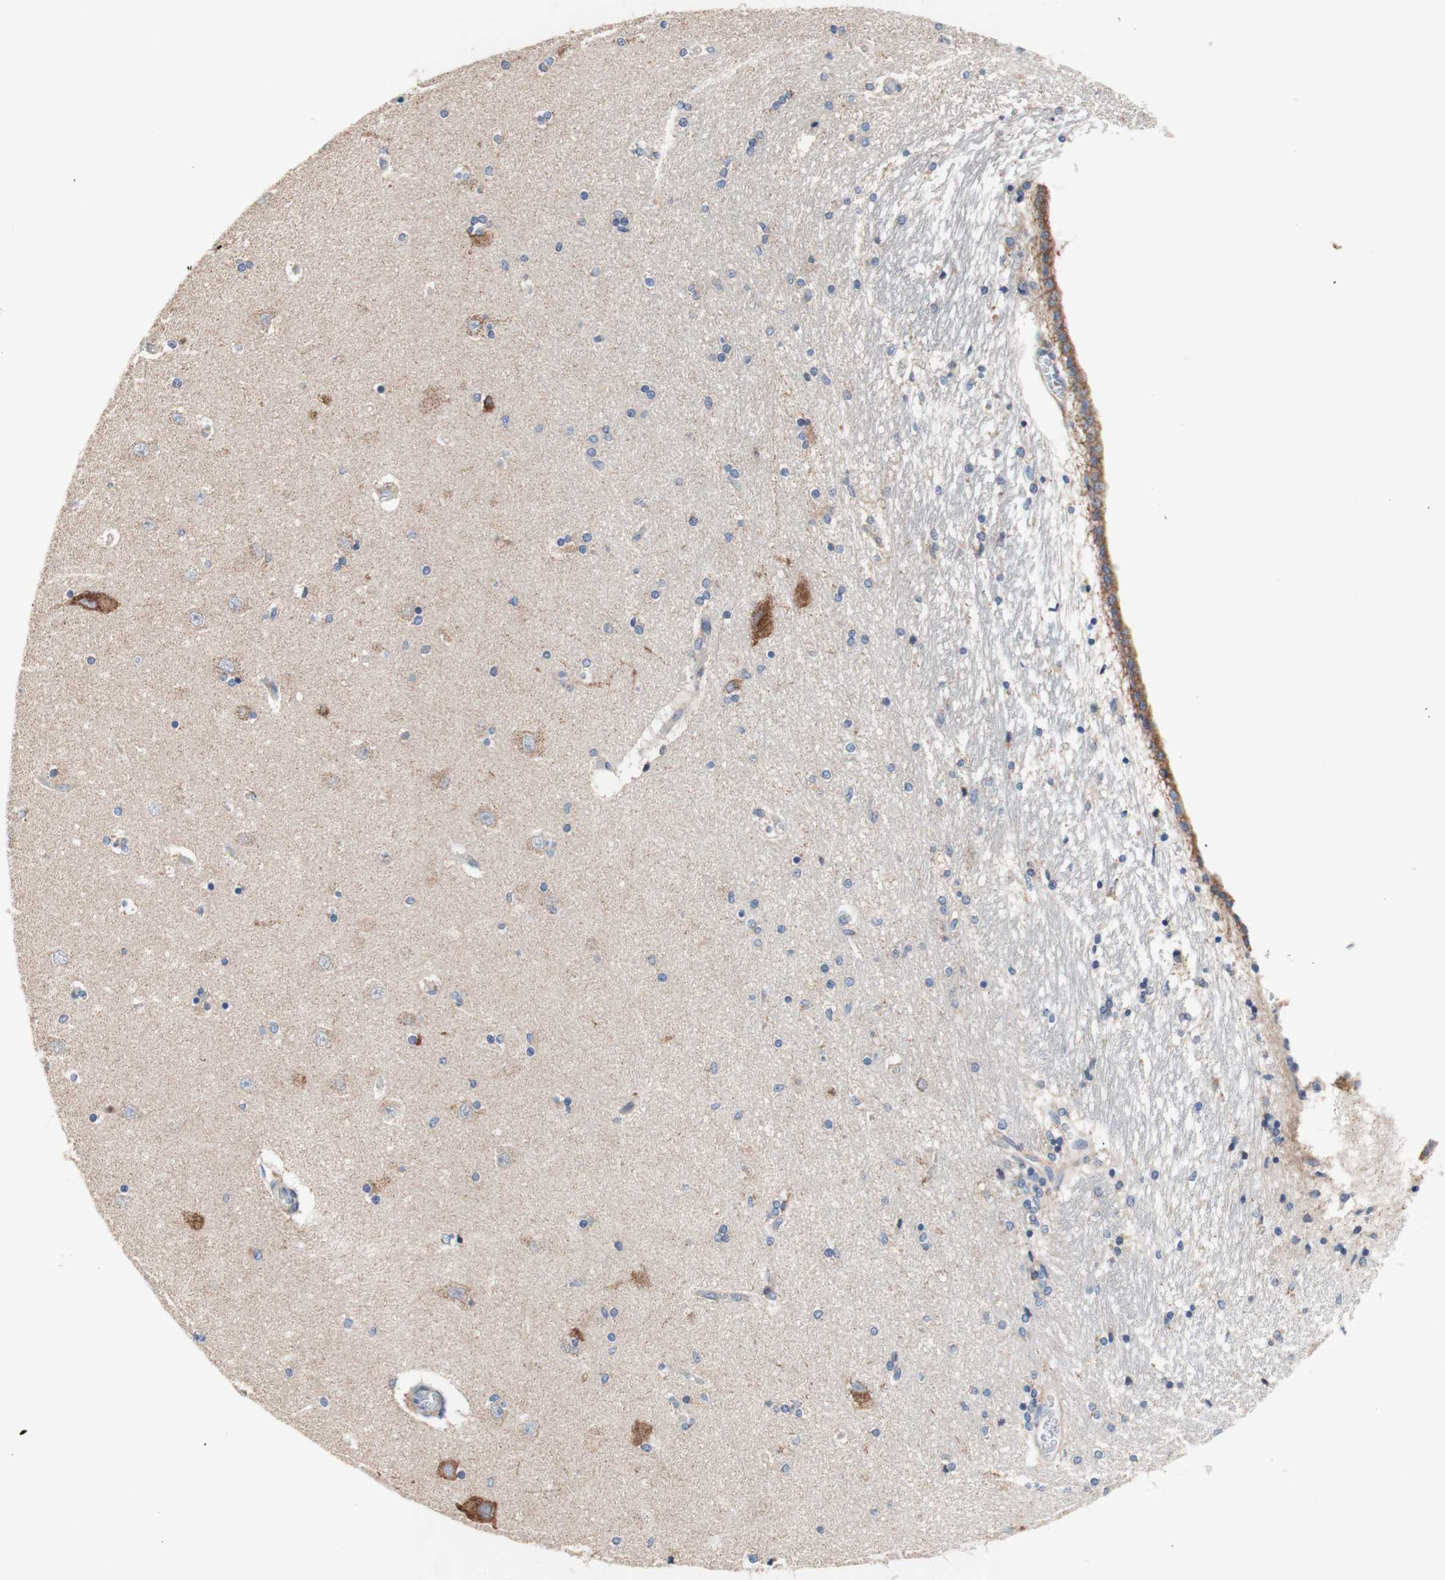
{"staining": {"intensity": "moderate", "quantity": "<25%", "location": "cytoplasmic/membranous"}, "tissue": "hippocampus", "cell_type": "Glial cells", "image_type": "normal", "snomed": [{"axis": "morphology", "description": "Normal tissue, NOS"}, {"axis": "topography", "description": "Hippocampus"}], "caption": "High-power microscopy captured an IHC photomicrograph of unremarkable hippocampus, revealing moderate cytoplasmic/membranous positivity in approximately <25% of glial cells.", "gene": "FMR1", "patient": {"sex": "female", "age": 54}}